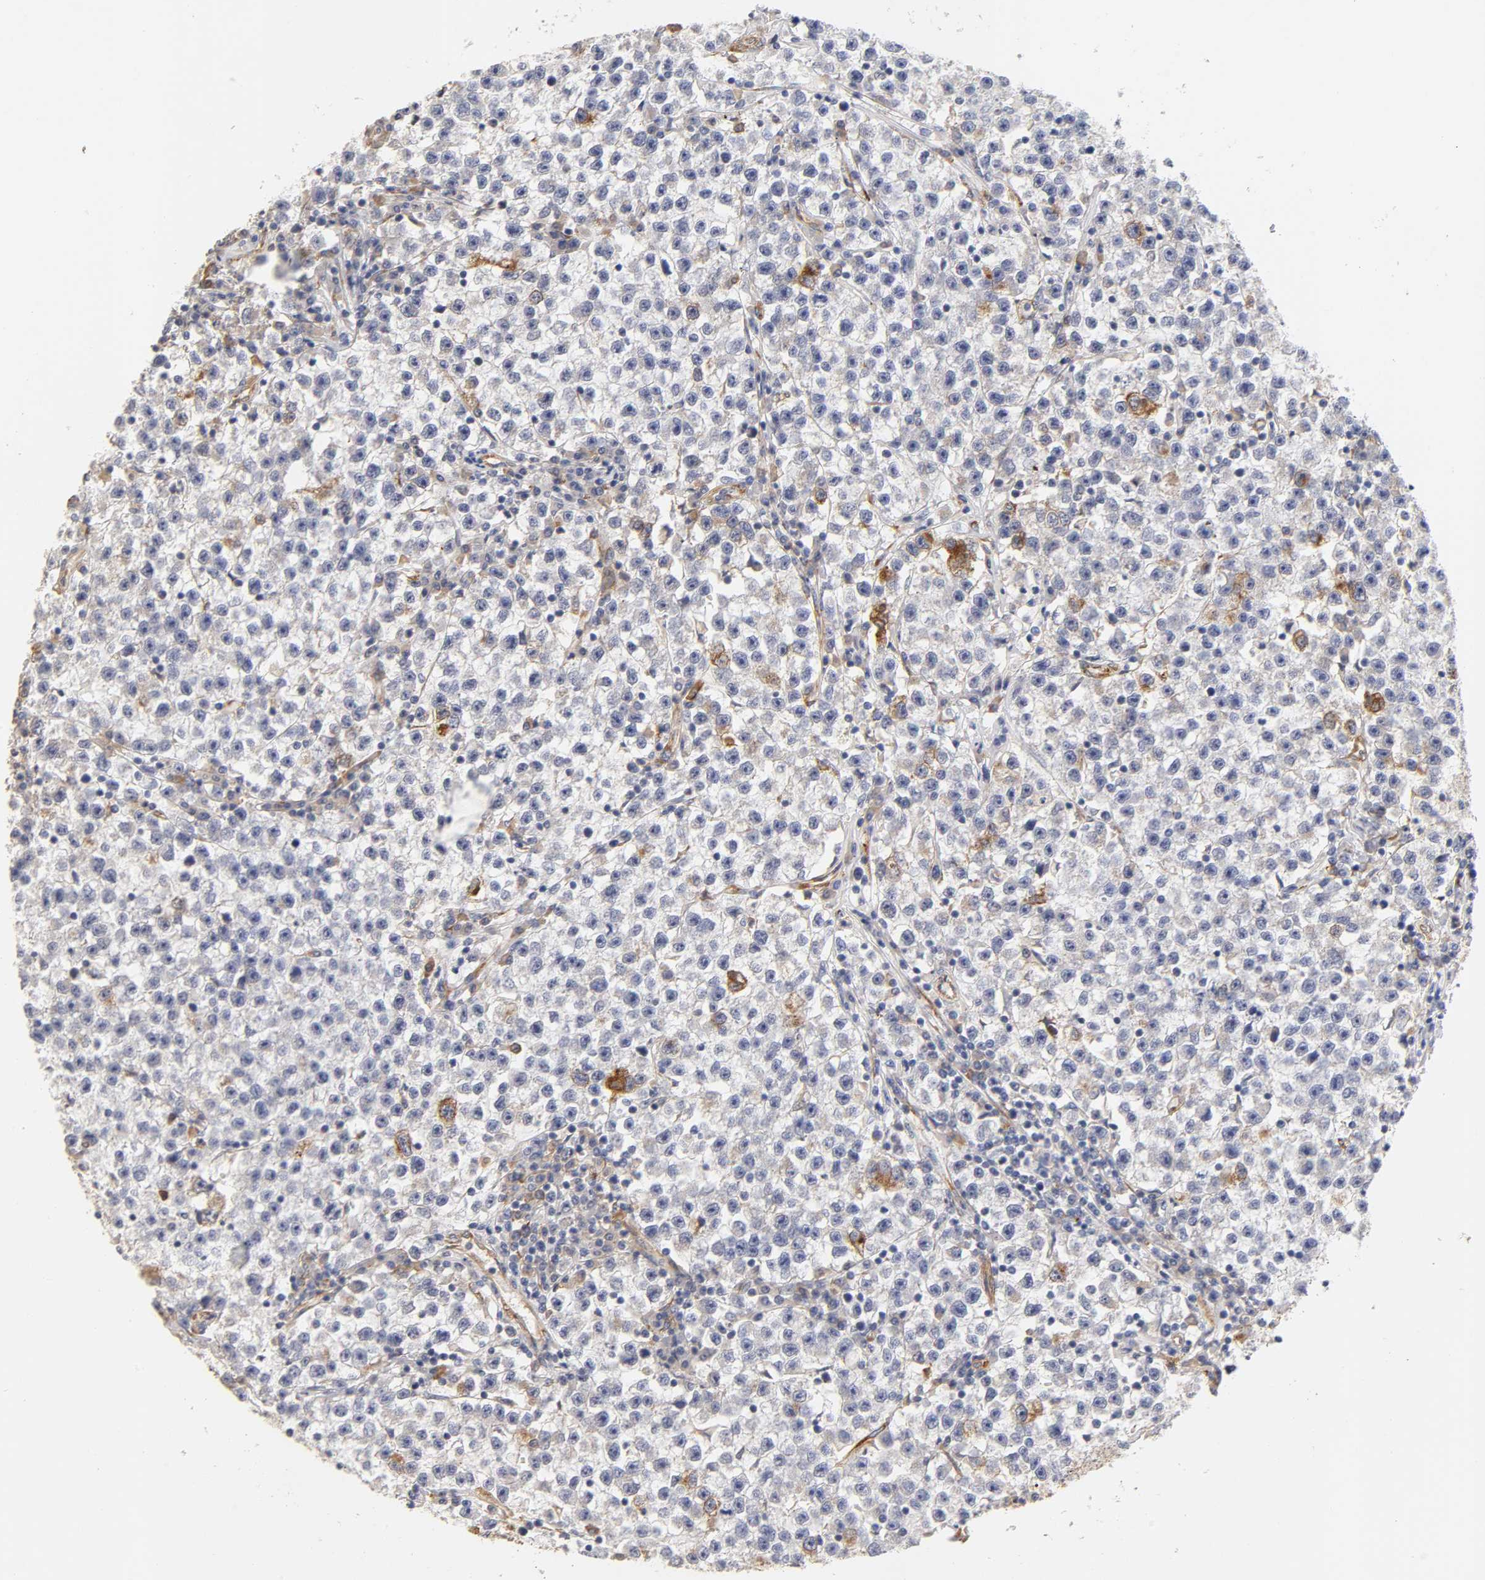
{"staining": {"intensity": "negative", "quantity": "none", "location": "none"}, "tissue": "testis cancer", "cell_type": "Tumor cells", "image_type": "cancer", "snomed": [{"axis": "morphology", "description": "Seminoma, NOS"}, {"axis": "topography", "description": "Testis"}], "caption": "Protein analysis of testis cancer (seminoma) displays no significant staining in tumor cells.", "gene": "LAMB1", "patient": {"sex": "male", "age": 22}}